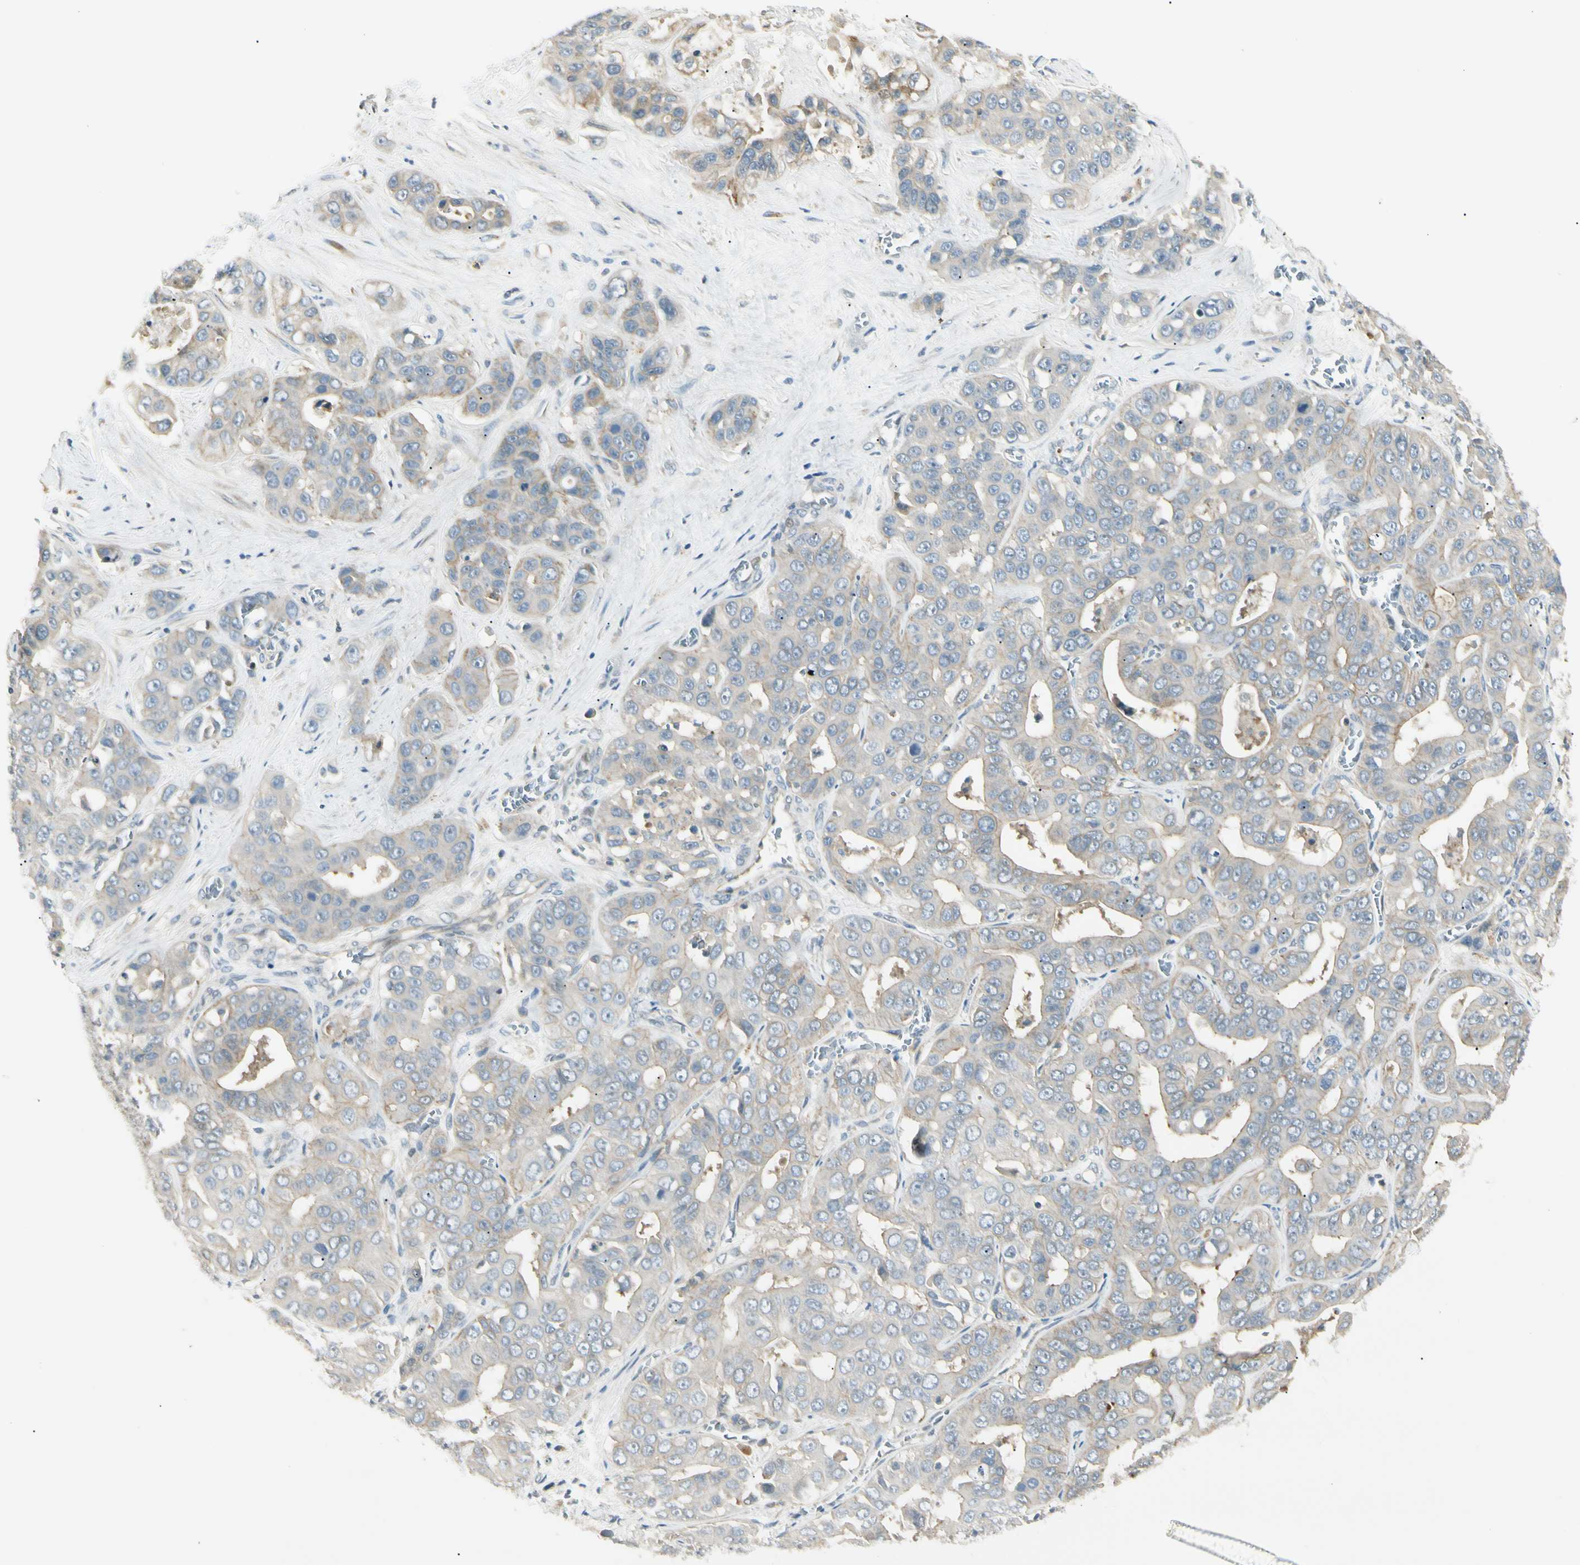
{"staining": {"intensity": "weak", "quantity": "25%-75%", "location": "cytoplasmic/membranous"}, "tissue": "liver cancer", "cell_type": "Tumor cells", "image_type": "cancer", "snomed": [{"axis": "morphology", "description": "Cholangiocarcinoma"}, {"axis": "topography", "description": "Liver"}], "caption": "Liver cancer (cholangiocarcinoma) stained with a brown dye shows weak cytoplasmic/membranous positive expression in about 25%-75% of tumor cells.", "gene": "P3H2", "patient": {"sex": "female", "age": 52}}